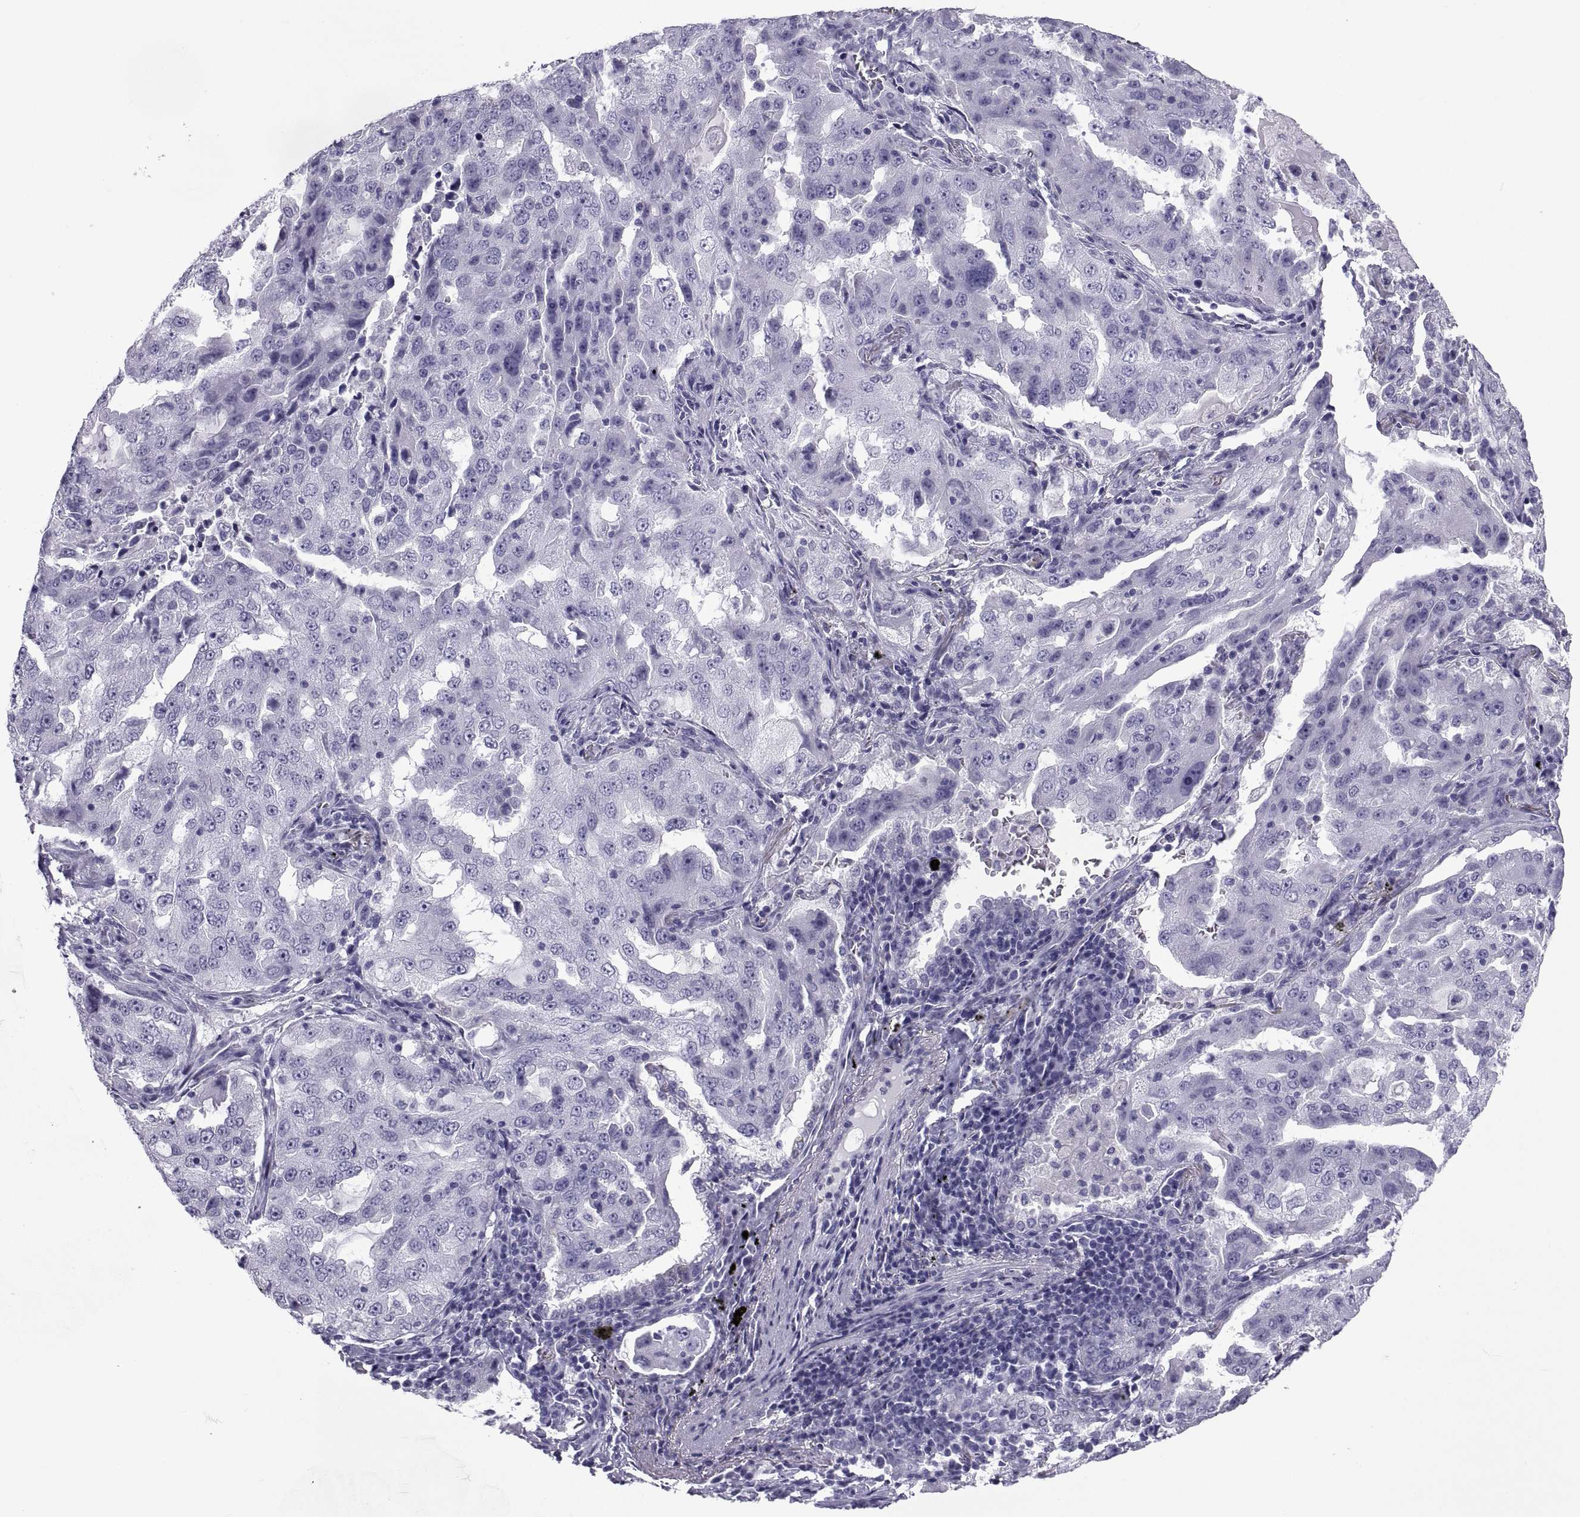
{"staining": {"intensity": "negative", "quantity": "none", "location": "none"}, "tissue": "lung cancer", "cell_type": "Tumor cells", "image_type": "cancer", "snomed": [{"axis": "morphology", "description": "Adenocarcinoma, NOS"}, {"axis": "topography", "description": "Lung"}], "caption": "IHC photomicrograph of neoplastic tissue: human adenocarcinoma (lung) stained with DAB (3,3'-diaminobenzidine) shows no significant protein positivity in tumor cells.", "gene": "NPTX2", "patient": {"sex": "female", "age": 61}}